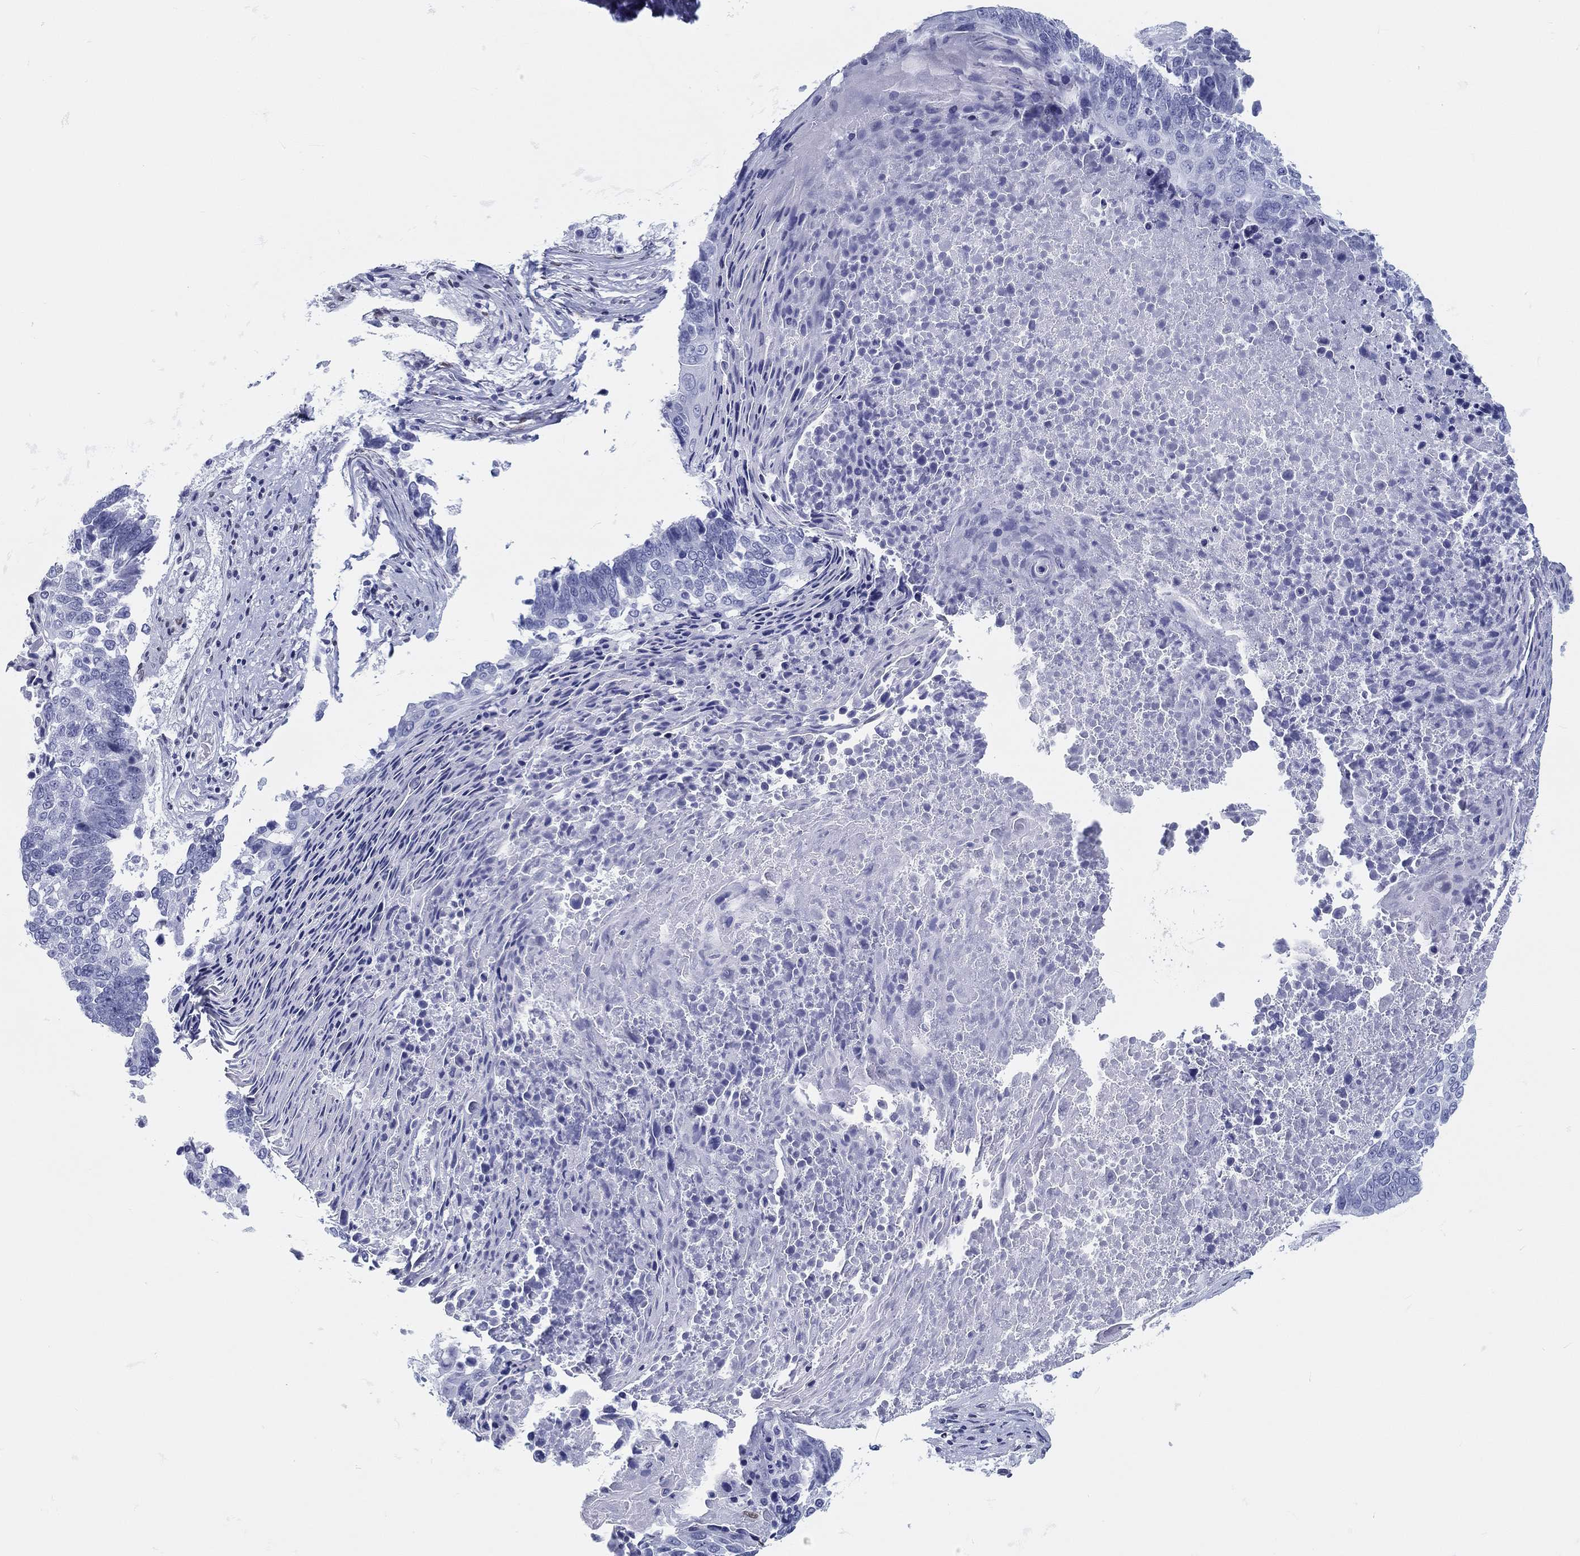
{"staining": {"intensity": "negative", "quantity": "none", "location": "none"}, "tissue": "lung cancer", "cell_type": "Tumor cells", "image_type": "cancer", "snomed": [{"axis": "morphology", "description": "Squamous cell carcinoma, NOS"}, {"axis": "topography", "description": "Lung"}], "caption": "High magnification brightfield microscopy of squamous cell carcinoma (lung) stained with DAB (3,3'-diaminobenzidine) (brown) and counterstained with hematoxylin (blue): tumor cells show no significant expression.", "gene": "H1-1", "patient": {"sex": "male", "age": 73}}